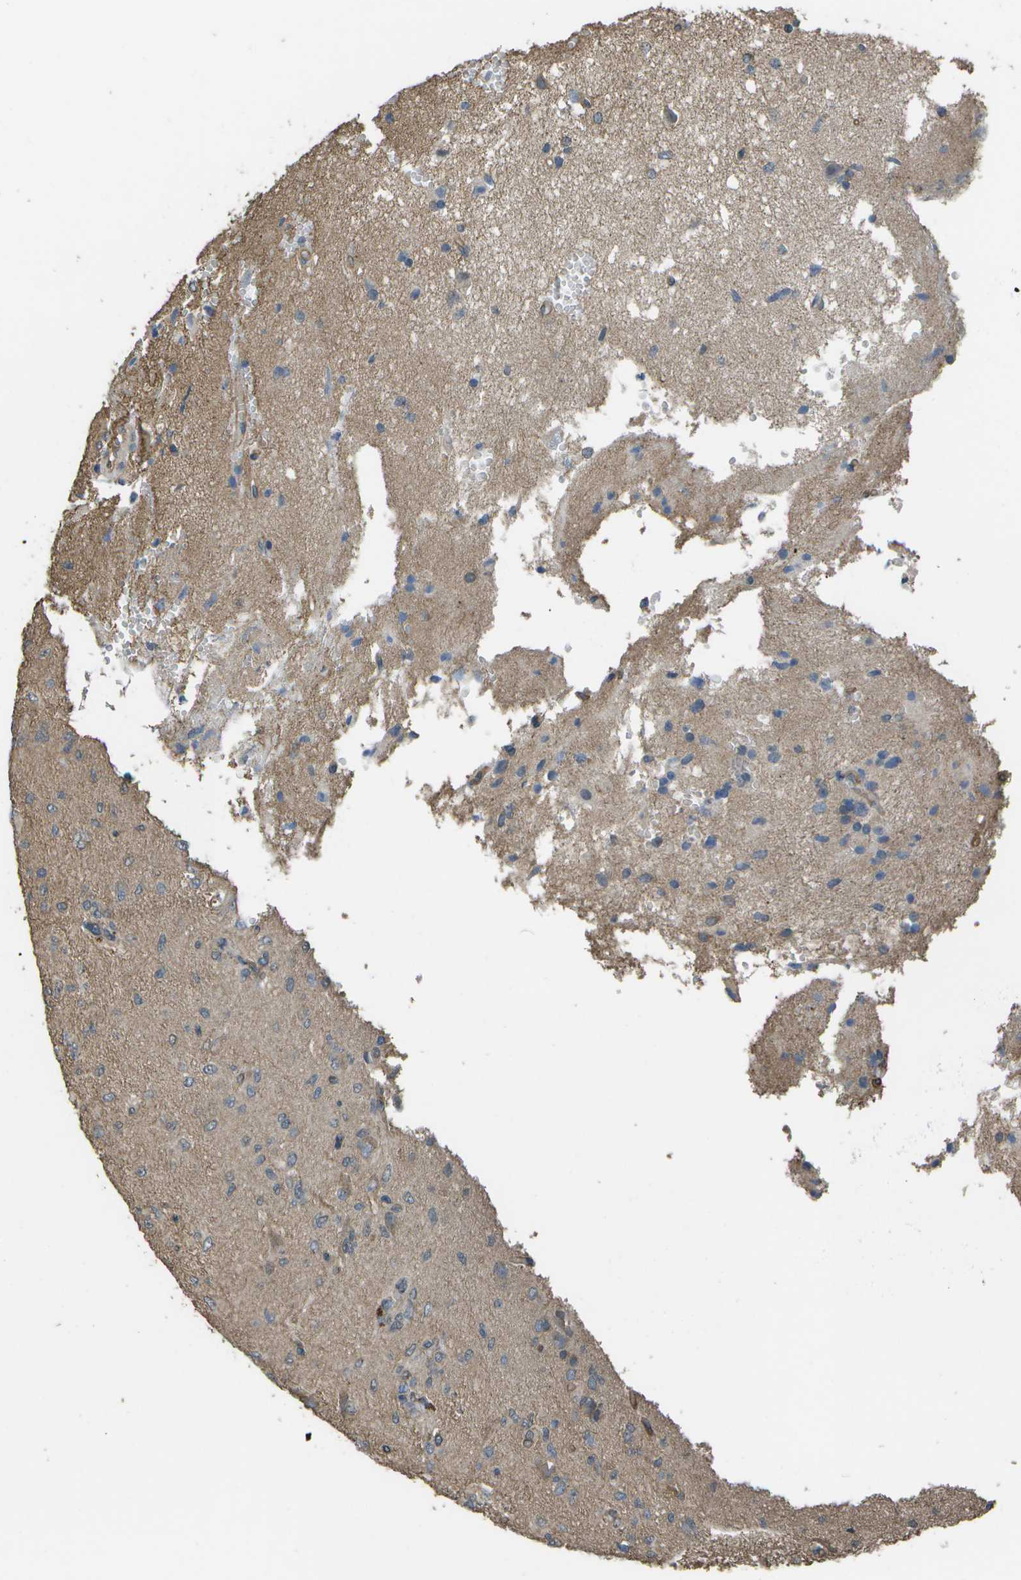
{"staining": {"intensity": "negative", "quantity": "none", "location": "none"}, "tissue": "glioma", "cell_type": "Tumor cells", "image_type": "cancer", "snomed": [{"axis": "morphology", "description": "Glioma, malignant, High grade"}, {"axis": "topography", "description": "Brain"}], "caption": "Tumor cells show no significant protein staining in glioma.", "gene": "CLNS1A", "patient": {"sex": "female", "age": 59}}